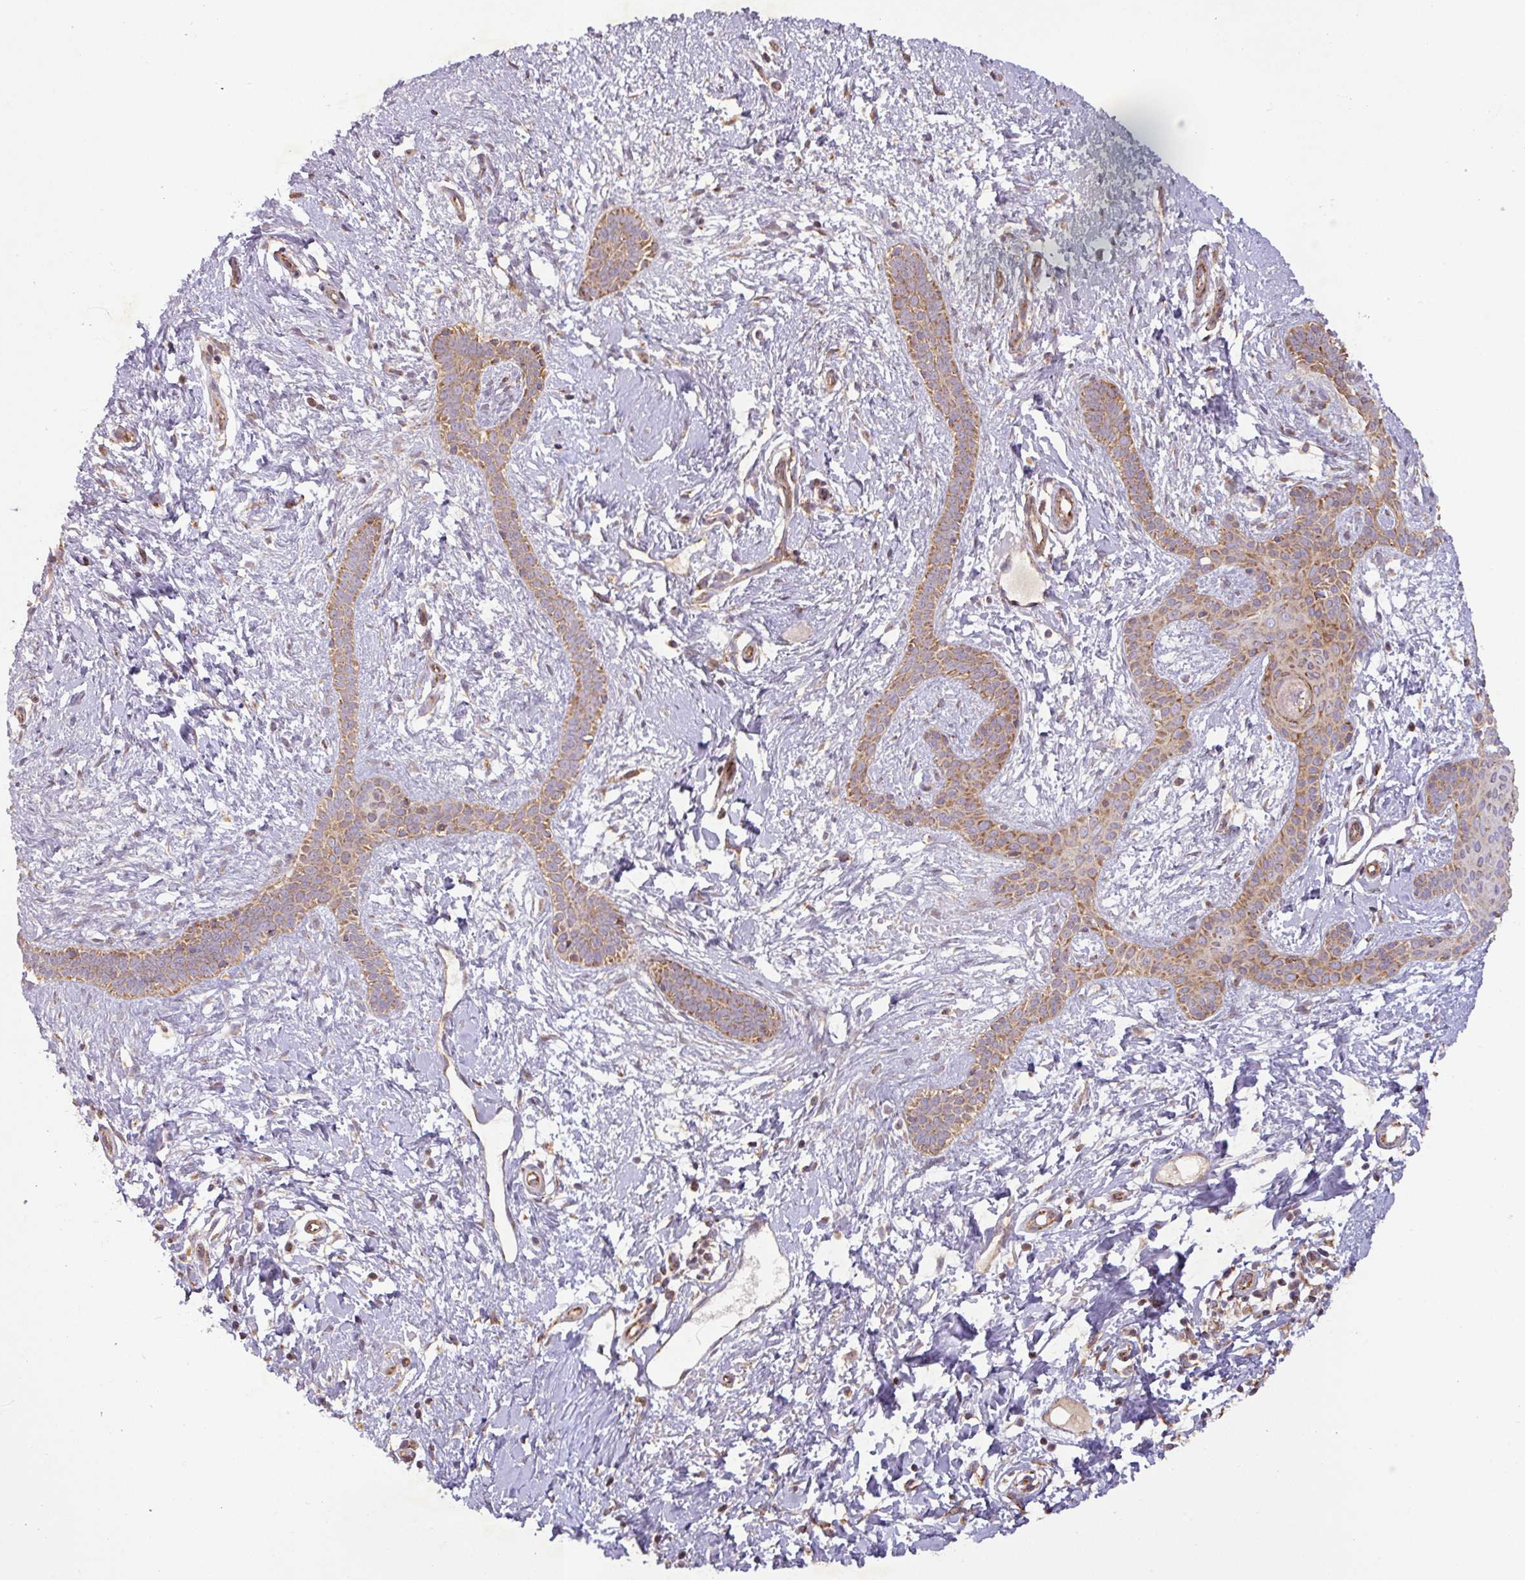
{"staining": {"intensity": "moderate", "quantity": ">75%", "location": "cytoplasmic/membranous"}, "tissue": "skin cancer", "cell_type": "Tumor cells", "image_type": "cancer", "snomed": [{"axis": "morphology", "description": "Basal cell carcinoma"}, {"axis": "topography", "description": "Skin"}], "caption": "This micrograph displays immunohistochemistry (IHC) staining of skin cancer, with medium moderate cytoplasmic/membranous expression in about >75% of tumor cells.", "gene": "GPD2", "patient": {"sex": "male", "age": 78}}